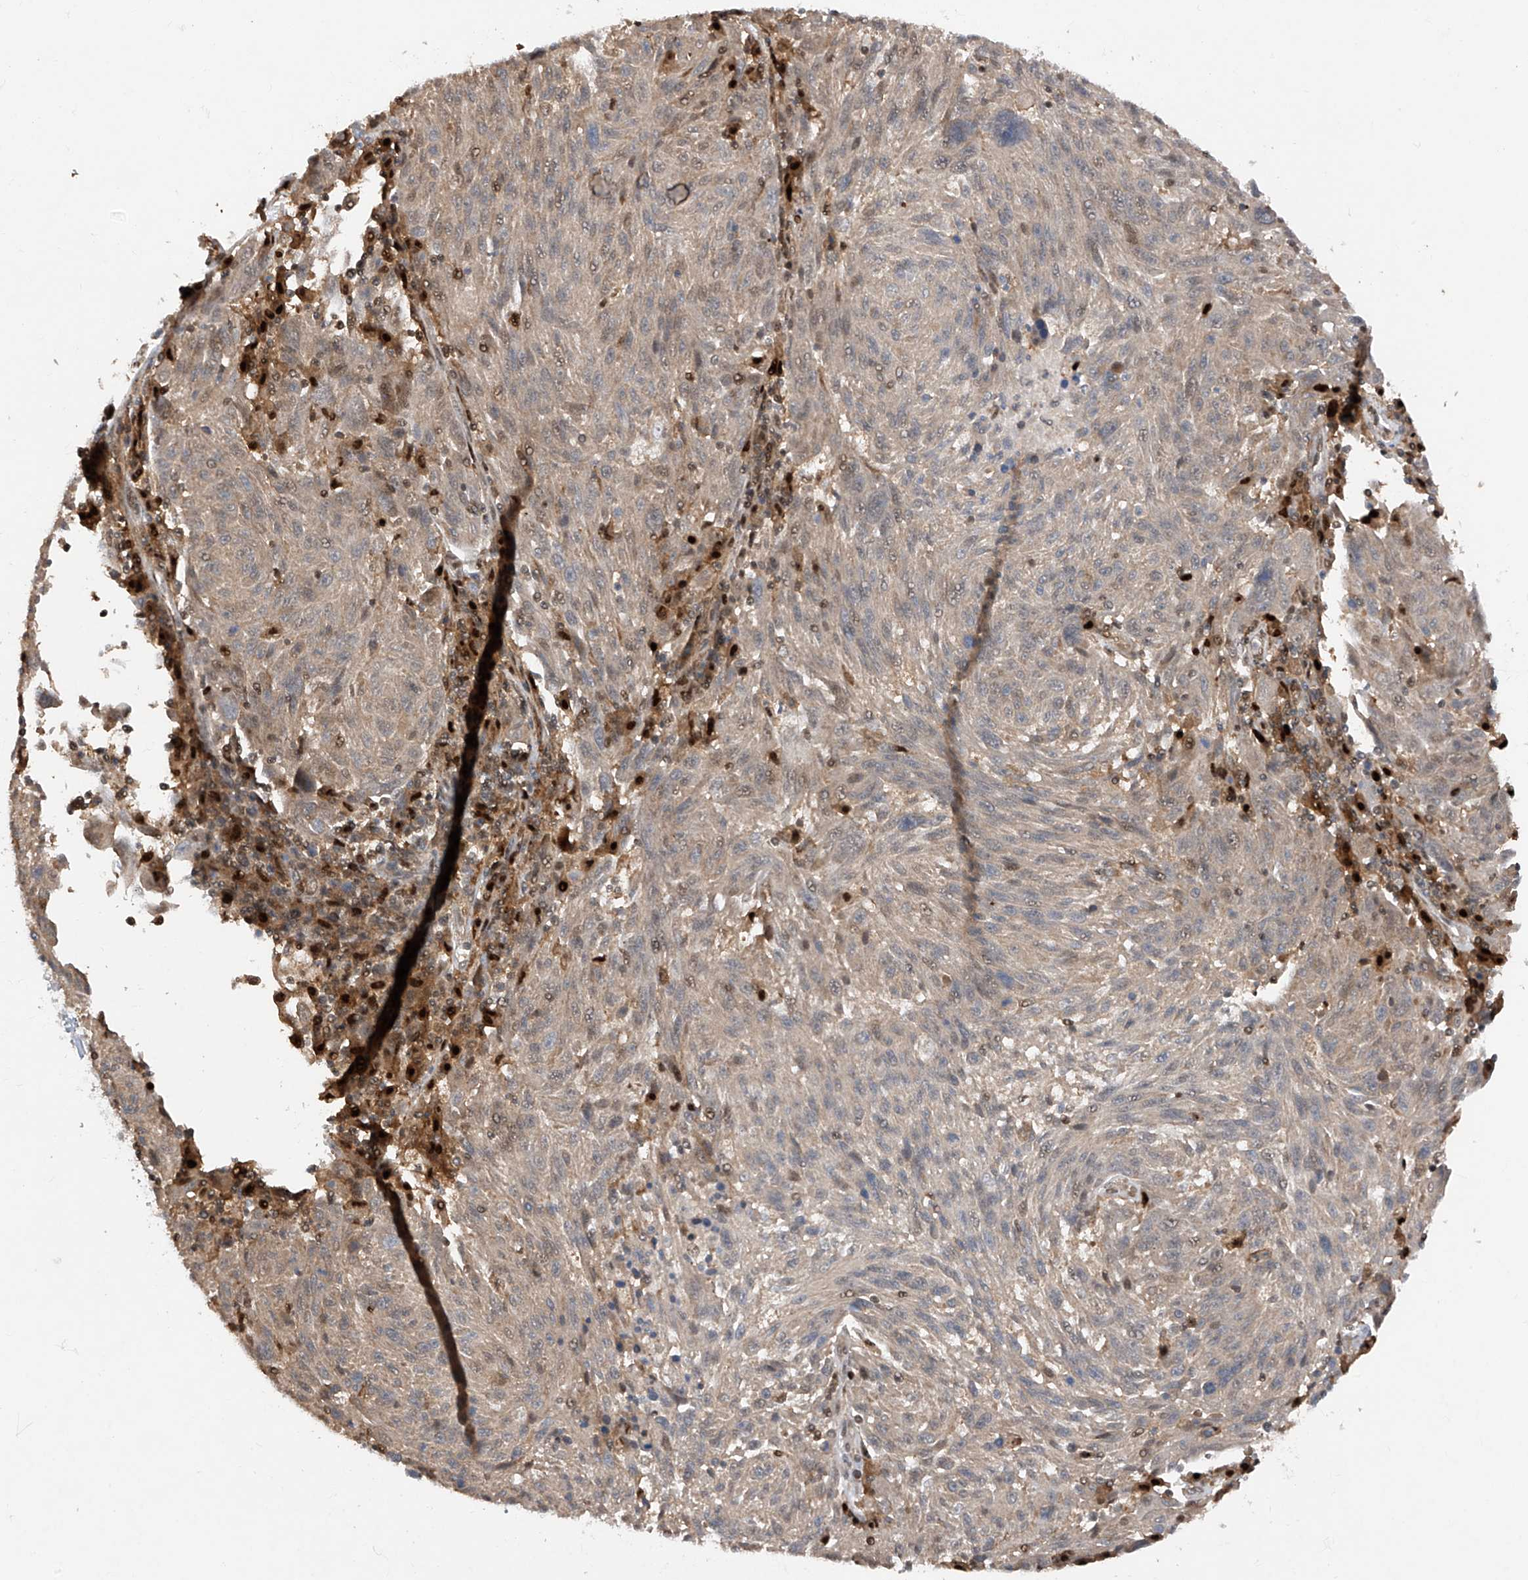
{"staining": {"intensity": "weak", "quantity": "<25%", "location": "cytoplasmic/membranous"}, "tissue": "melanoma", "cell_type": "Tumor cells", "image_type": "cancer", "snomed": [{"axis": "morphology", "description": "Malignant melanoma, NOS"}, {"axis": "topography", "description": "Skin"}], "caption": "This histopathology image is of malignant melanoma stained with immunohistochemistry to label a protein in brown with the nuclei are counter-stained blue. There is no staining in tumor cells.", "gene": "ZNF358", "patient": {"sex": "male", "age": 53}}